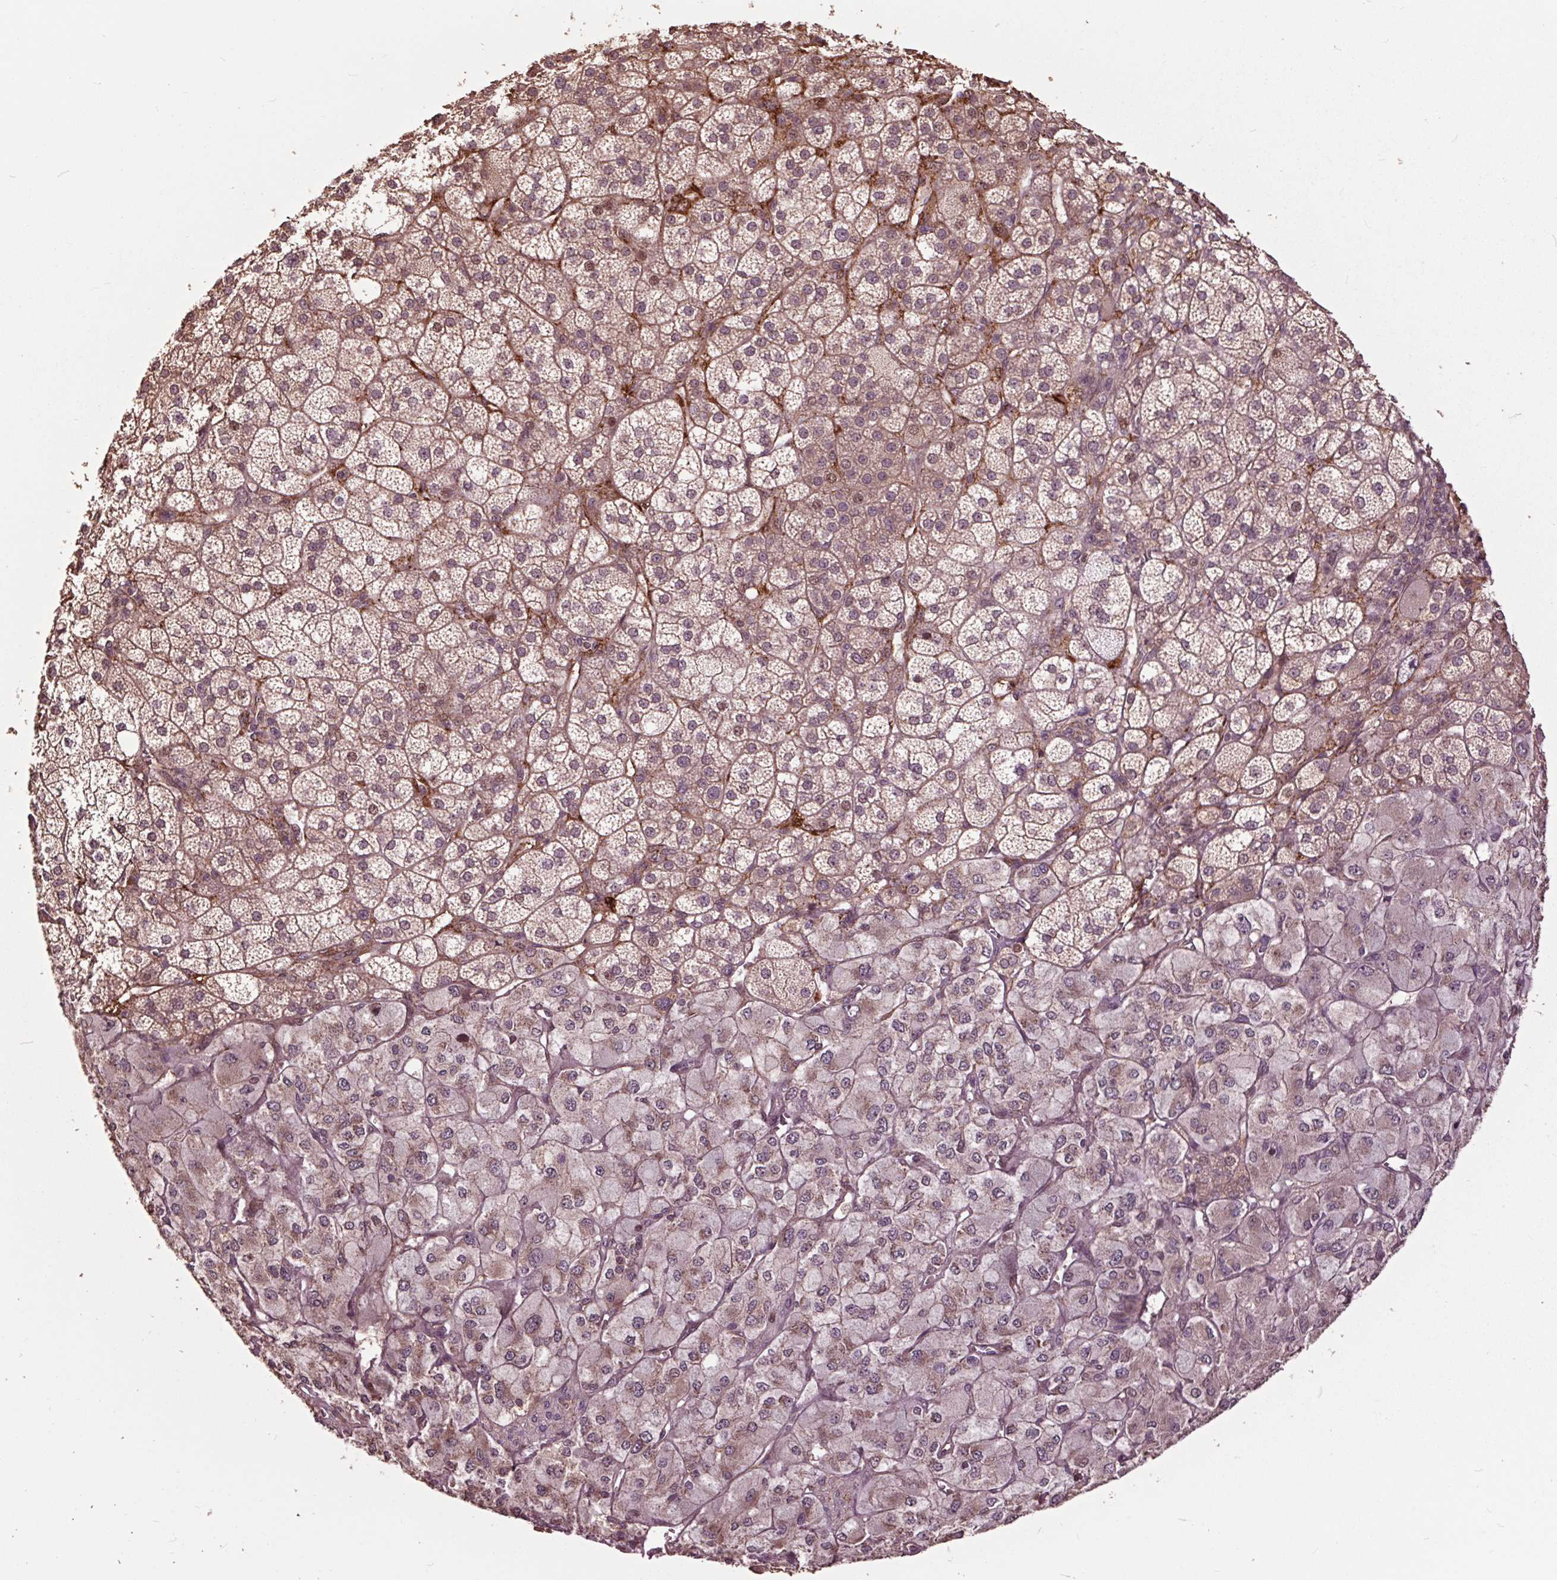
{"staining": {"intensity": "moderate", "quantity": ">75%", "location": "cytoplasmic/membranous,nuclear"}, "tissue": "adrenal gland", "cell_type": "Glandular cells", "image_type": "normal", "snomed": [{"axis": "morphology", "description": "Normal tissue, NOS"}, {"axis": "topography", "description": "Adrenal gland"}], "caption": "Glandular cells display medium levels of moderate cytoplasmic/membranous,nuclear staining in approximately >75% of cells in unremarkable human adrenal gland. (brown staining indicates protein expression, while blue staining denotes nuclei).", "gene": "CEP95", "patient": {"sex": "female", "age": 60}}